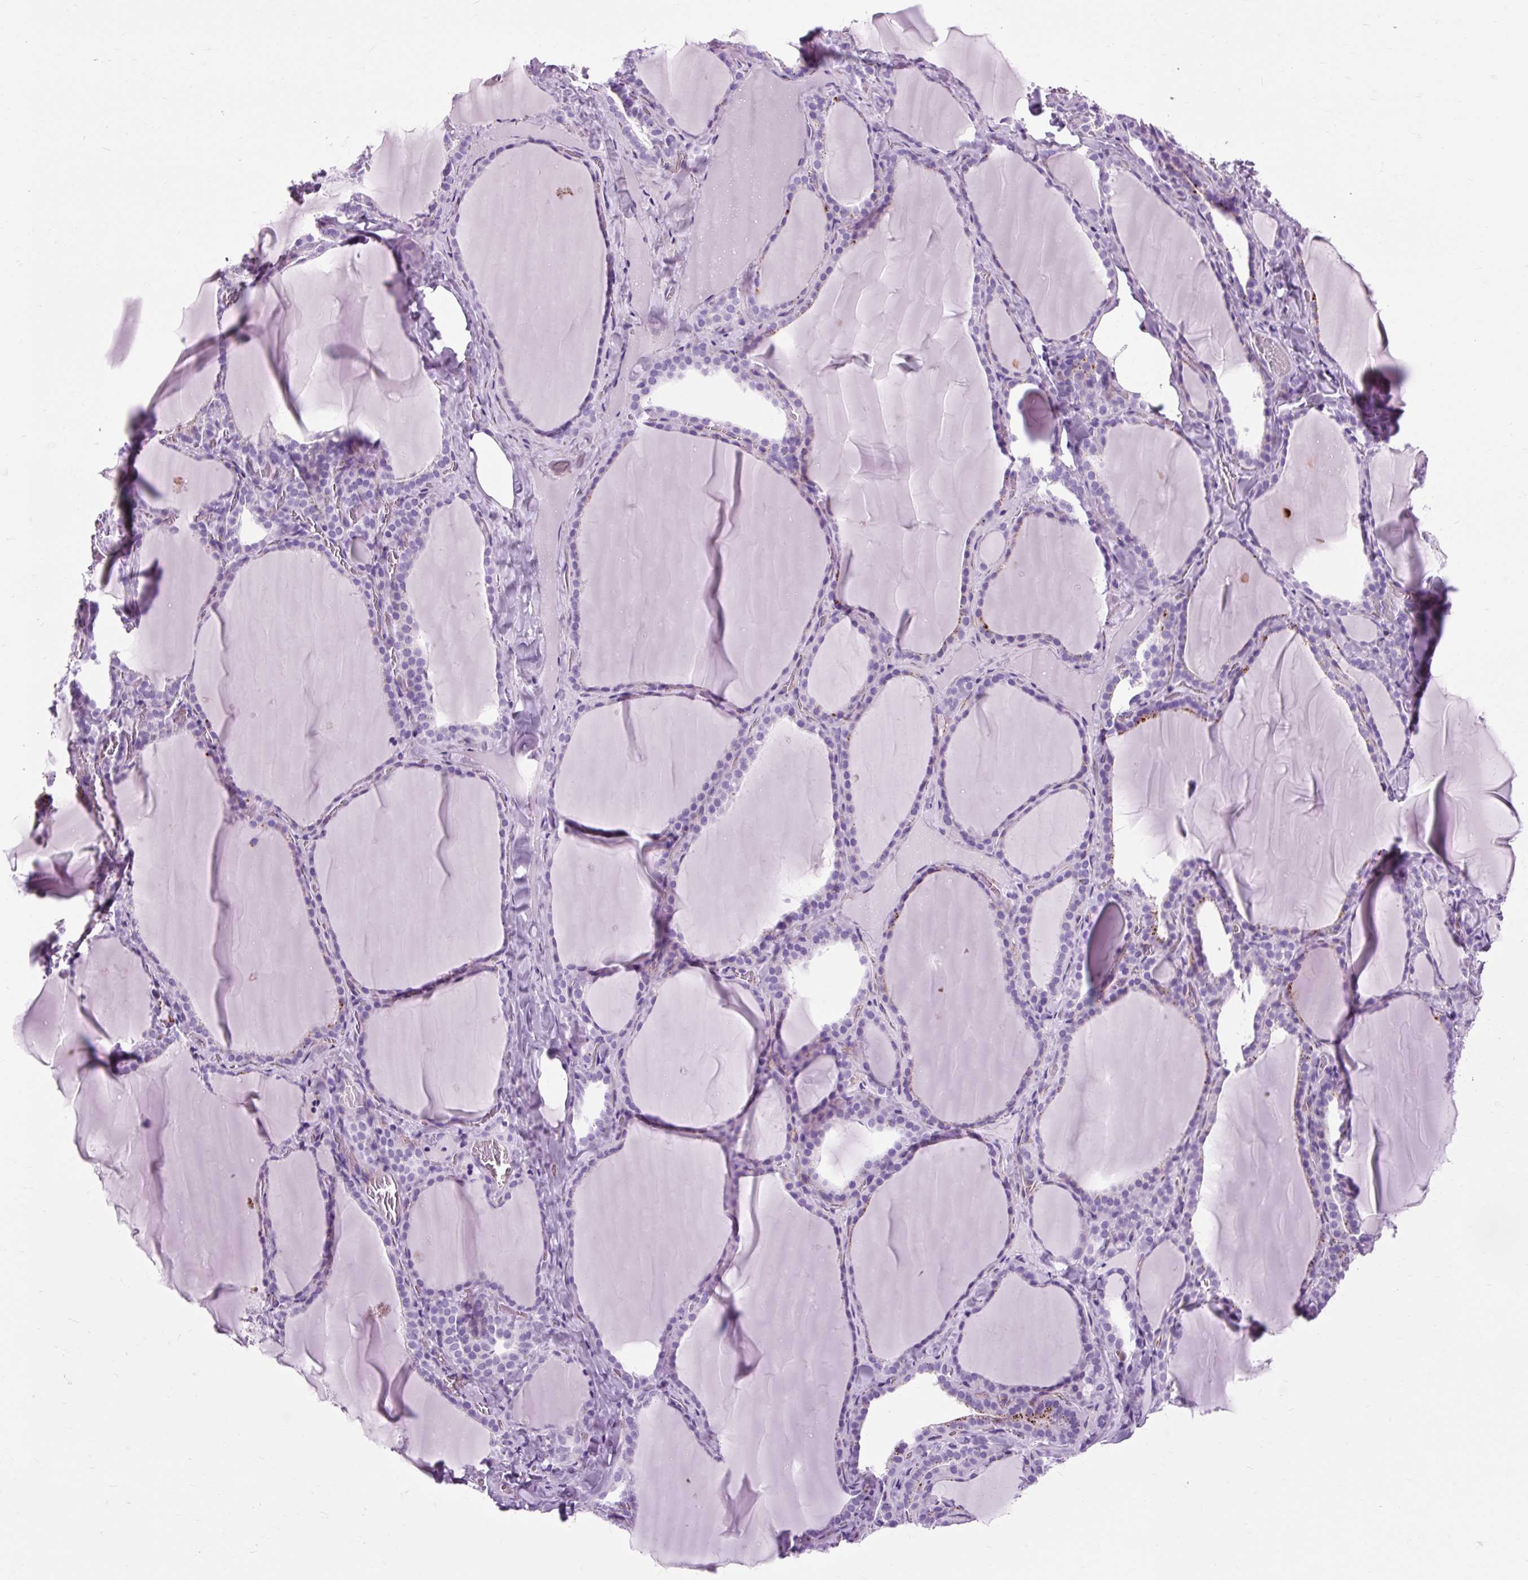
{"staining": {"intensity": "negative", "quantity": "none", "location": "none"}, "tissue": "thyroid gland", "cell_type": "Glandular cells", "image_type": "normal", "snomed": [{"axis": "morphology", "description": "Normal tissue, NOS"}, {"axis": "topography", "description": "Thyroid gland"}], "caption": "High power microscopy micrograph of an IHC photomicrograph of unremarkable thyroid gland, revealing no significant staining in glandular cells.", "gene": "OOEP", "patient": {"sex": "female", "age": 22}}